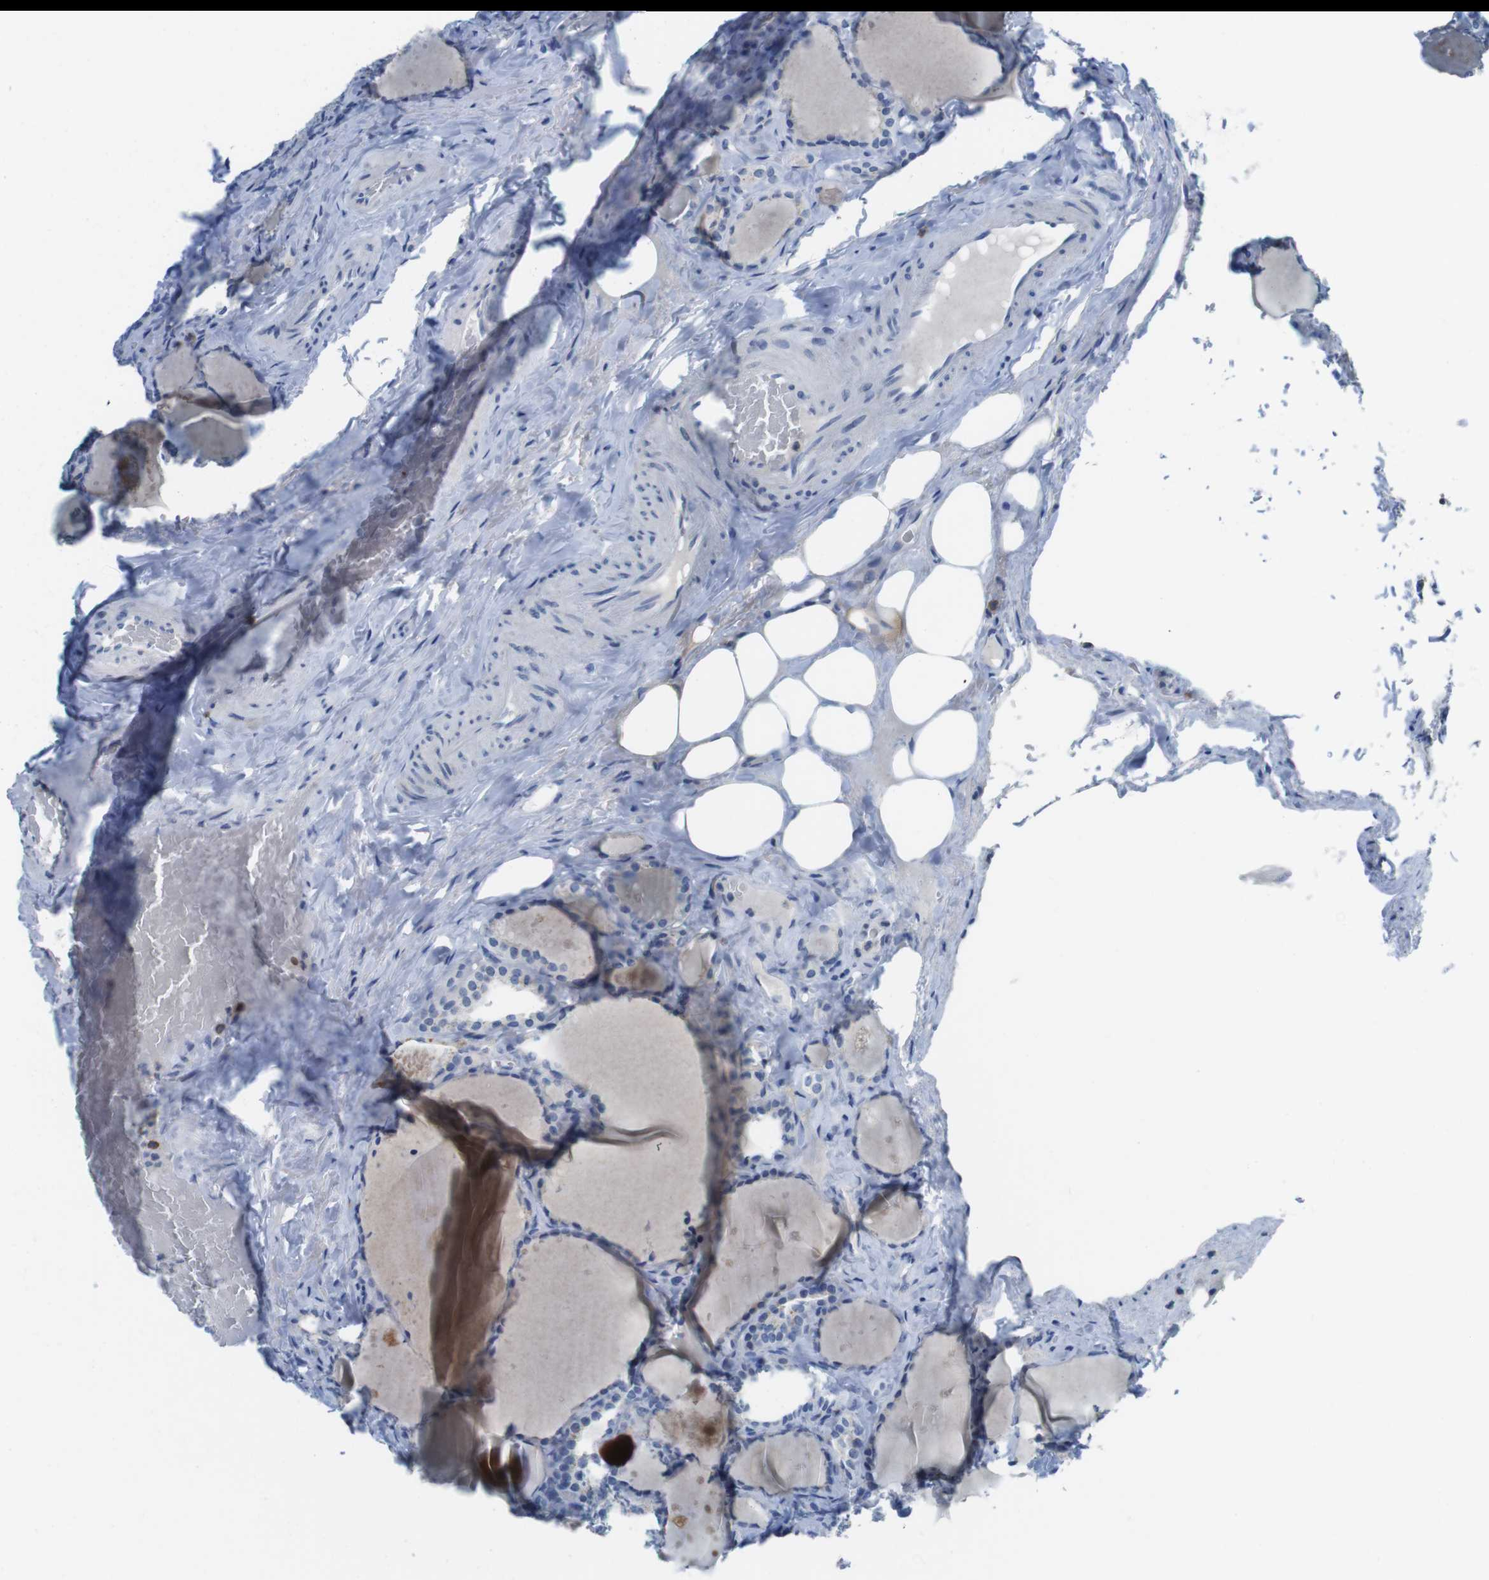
{"staining": {"intensity": "negative", "quantity": "none", "location": "none"}, "tissue": "parathyroid gland", "cell_type": "Glandular cells", "image_type": "normal", "snomed": [{"axis": "morphology", "description": "Normal tissue, NOS"}, {"axis": "topography", "description": "Parathyroid gland"}], "caption": "IHC of normal human parathyroid gland reveals no expression in glandular cells.", "gene": "CD5", "patient": {"sex": "female", "age": 57}}